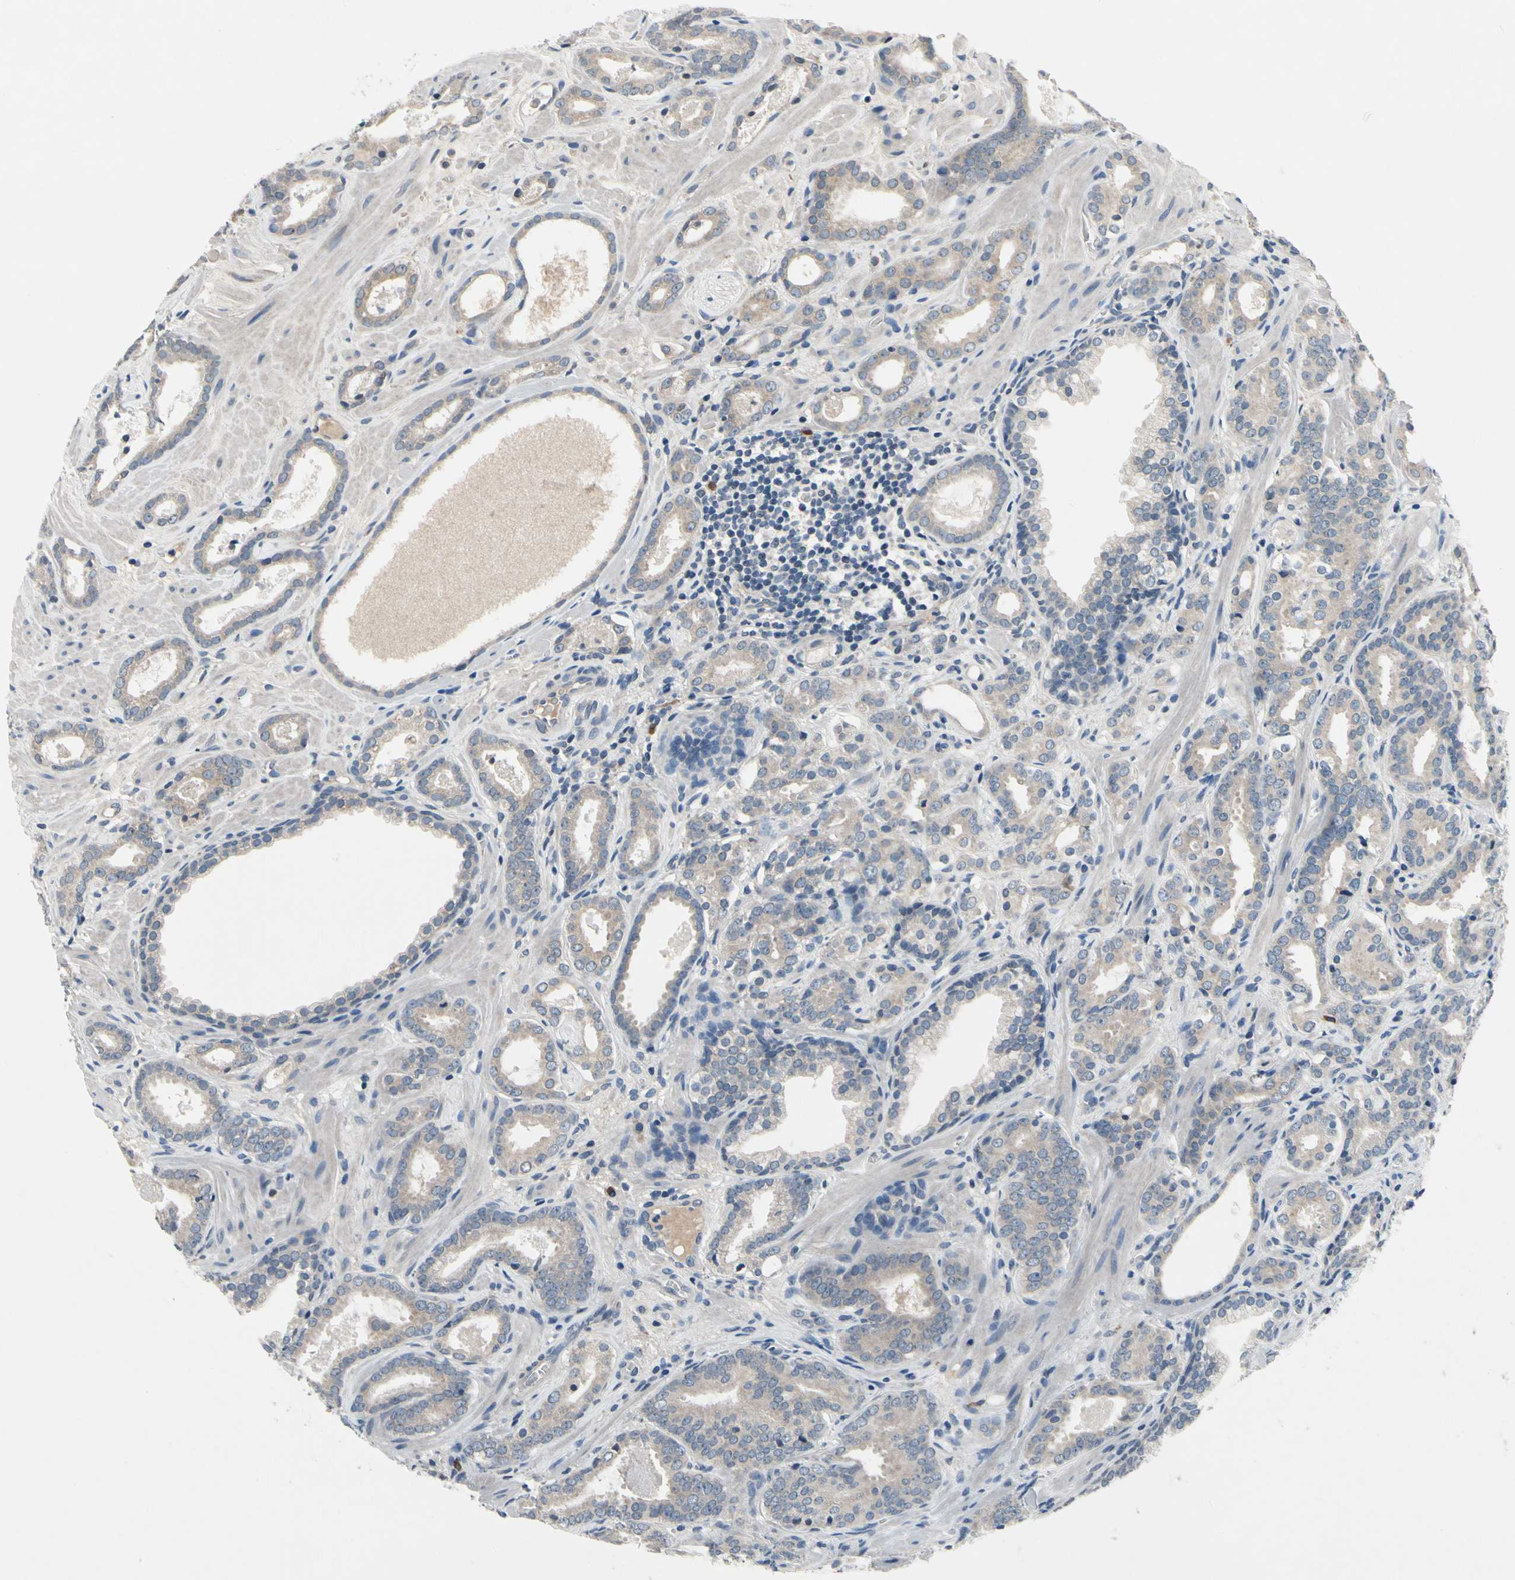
{"staining": {"intensity": "weak", "quantity": ">75%", "location": "cytoplasmic/membranous"}, "tissue": "prostate cancer", "cell_type": "Tumor cells", "image_type": "cancer", "snomed": [{"axis": "morphology", "description": "Adenocarcinoma, Low grade"}, {"axis": "topography", "description": "Prostate"}], "caption": "About >75% of tumor cells in human low-grade adenocarcinoma (prostate) reveal weak cytoplasmic/membranous protein staining as visualized by brown immunohistochemical staining.", "gene": "SELENOK", "patient": {"sex": "male", "age": 57}}